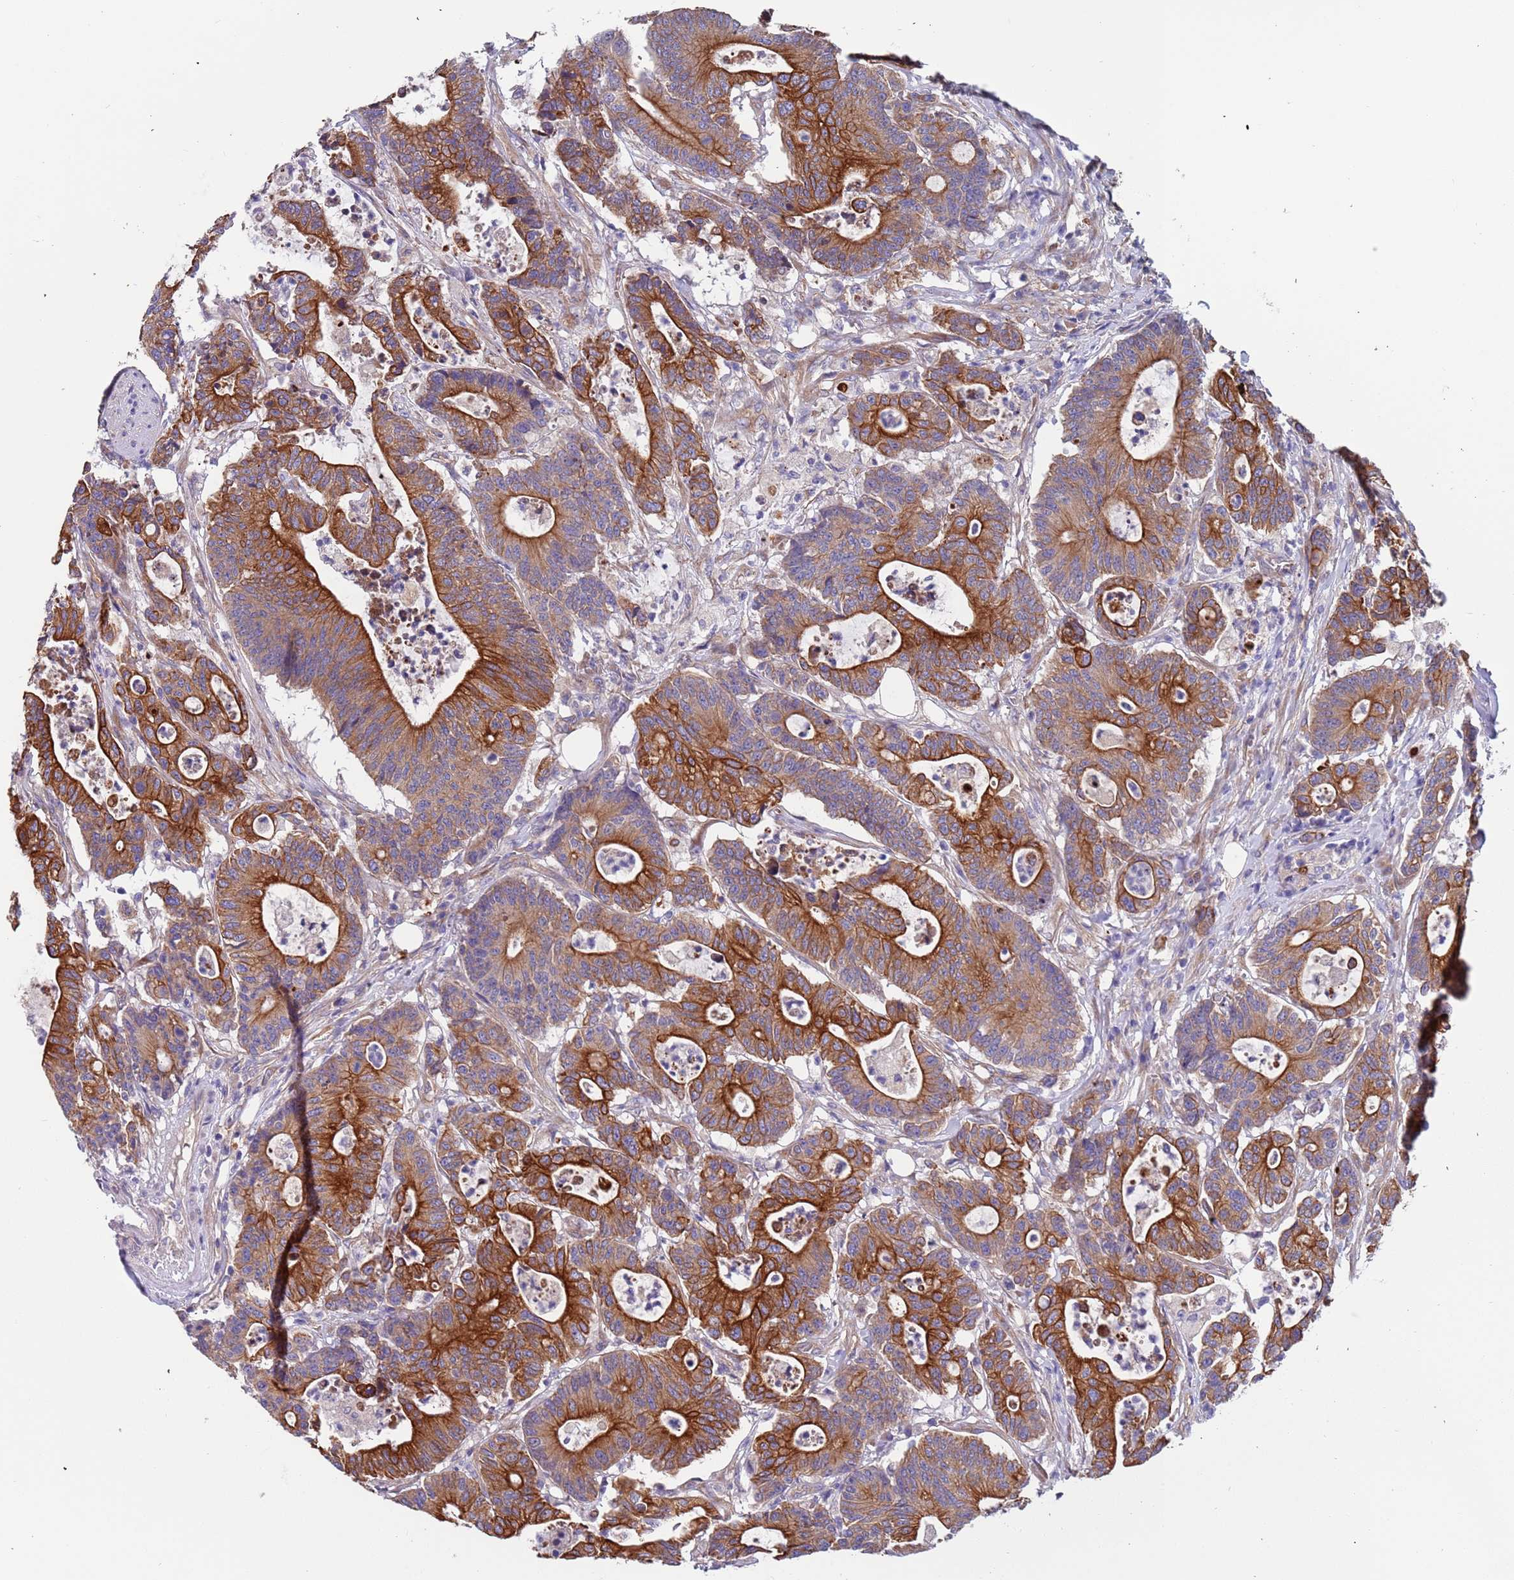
{"staining": {"intensity": "strong", "quantity": ">75%", "location": "cytoplasmic/membranous"}, "tissue": "colorectal cancer", "cell_type": "Tumor cells", "image_type": "cancer", "snomed": [{"axis": "morphology", "description": "Adenocarcinoma, NOS"}, {"axis": "topography", "description": "Colon"}], "caption": "Approximately >75% of tumor cells in colorectal adenocarcinoma display strong cytoplasmic/membranous protein staining as visualized by brown immunohistochemical staining.", "gene": "LAMB4", "patient": {"sex": "female", "age": 84}}